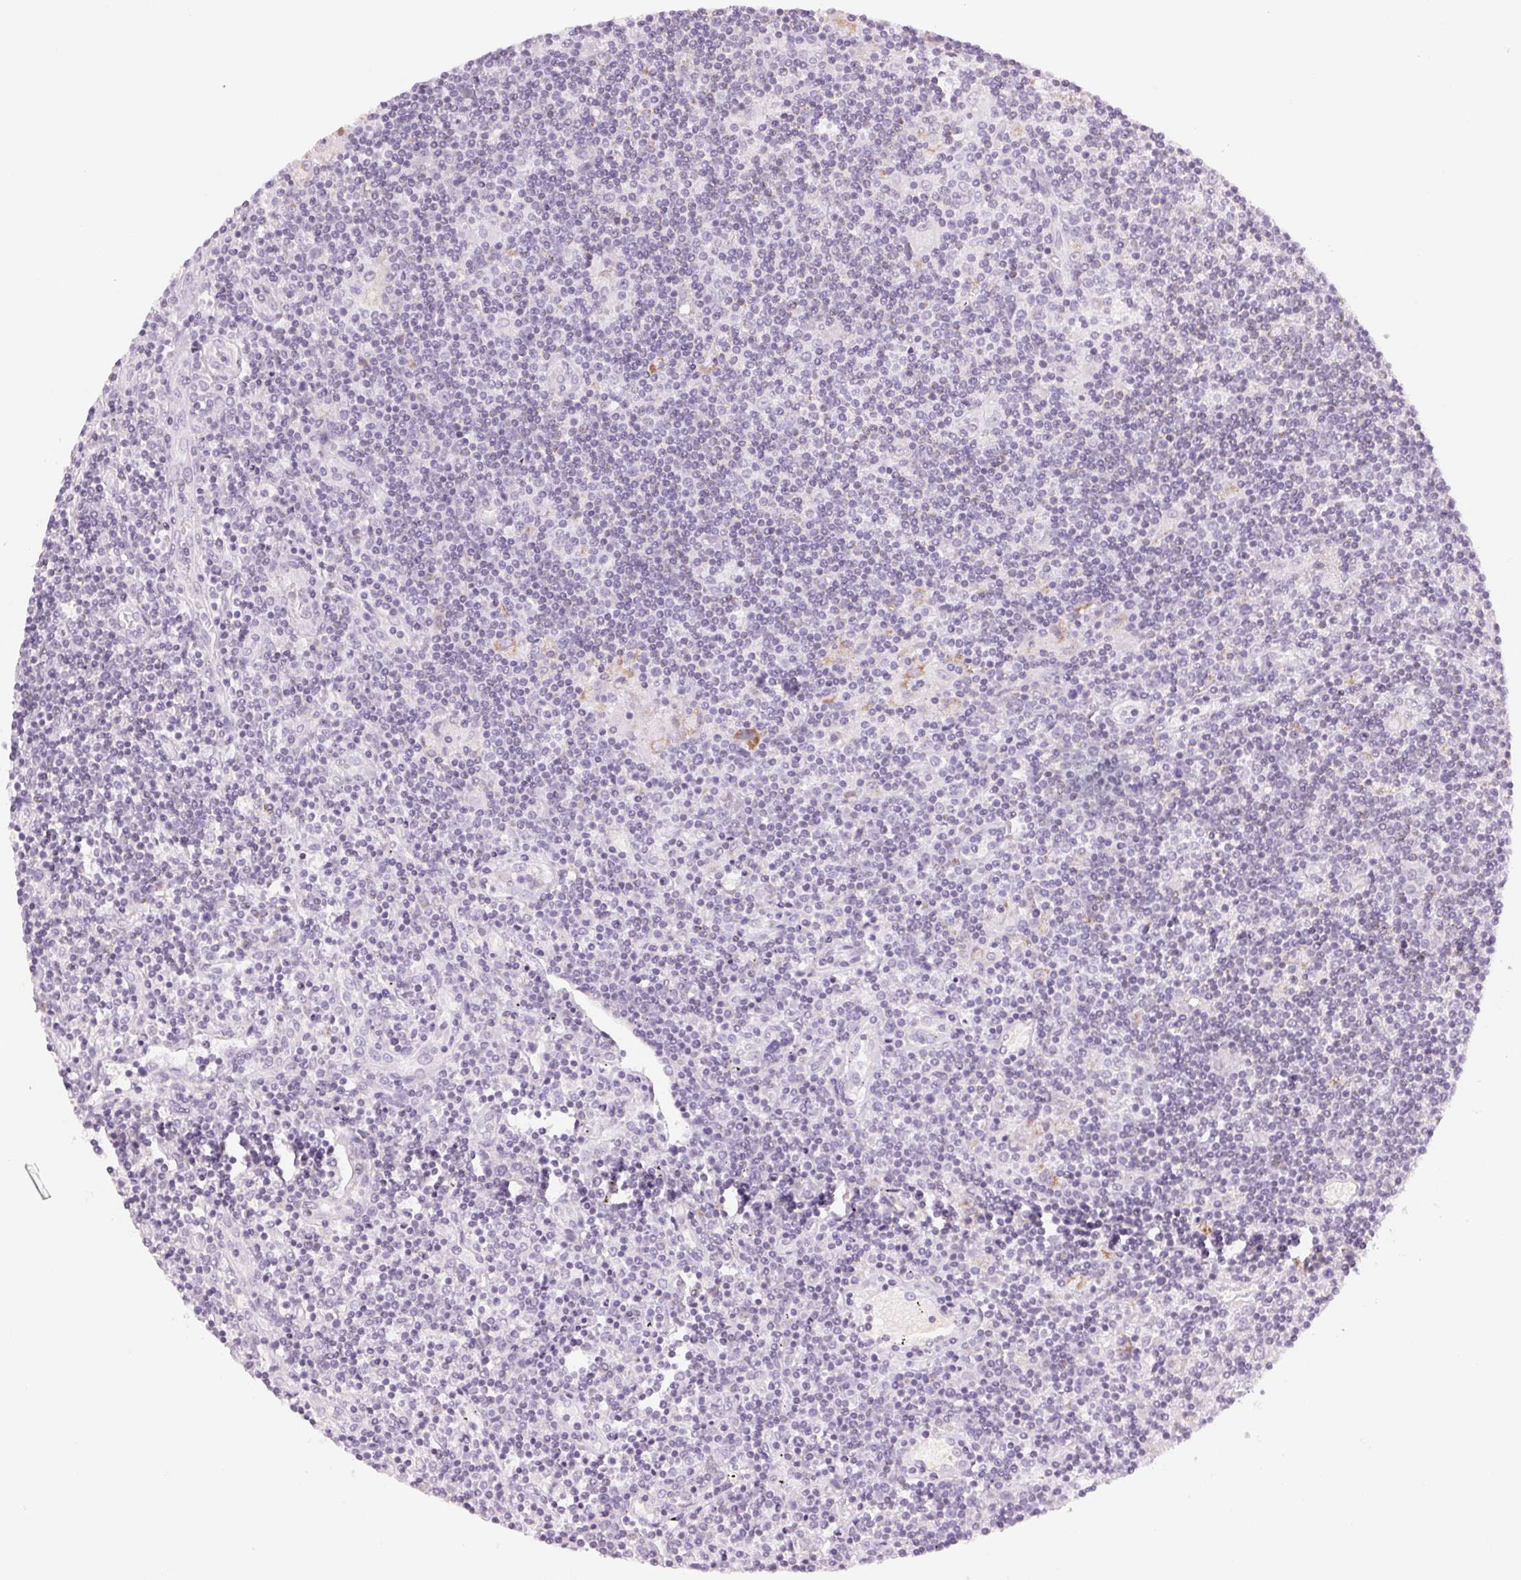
{"staining": {"intensity": "negative", "quantity": "none", "location": "none"}, "tissue": "lymphoma", "cell_type": "Tumor cells", "image_type": "cancer", "snomed": [{"axis": "morphology", "description": "Hodgkin's disease, NOS"}, {"axis": "topography", "description": "Lymph node"}], "caption": "DAB immunohistochemical staining of lymphoma exhibits no significant staining in tumor cells. The staining was performed using DAB to visualize the protein expression in brown, while the nuclei were stained in blue with hematoxylin (Magnification: 20x).", "gene": "HOXB13", "patient": {"sex": "male", "age": 40}}